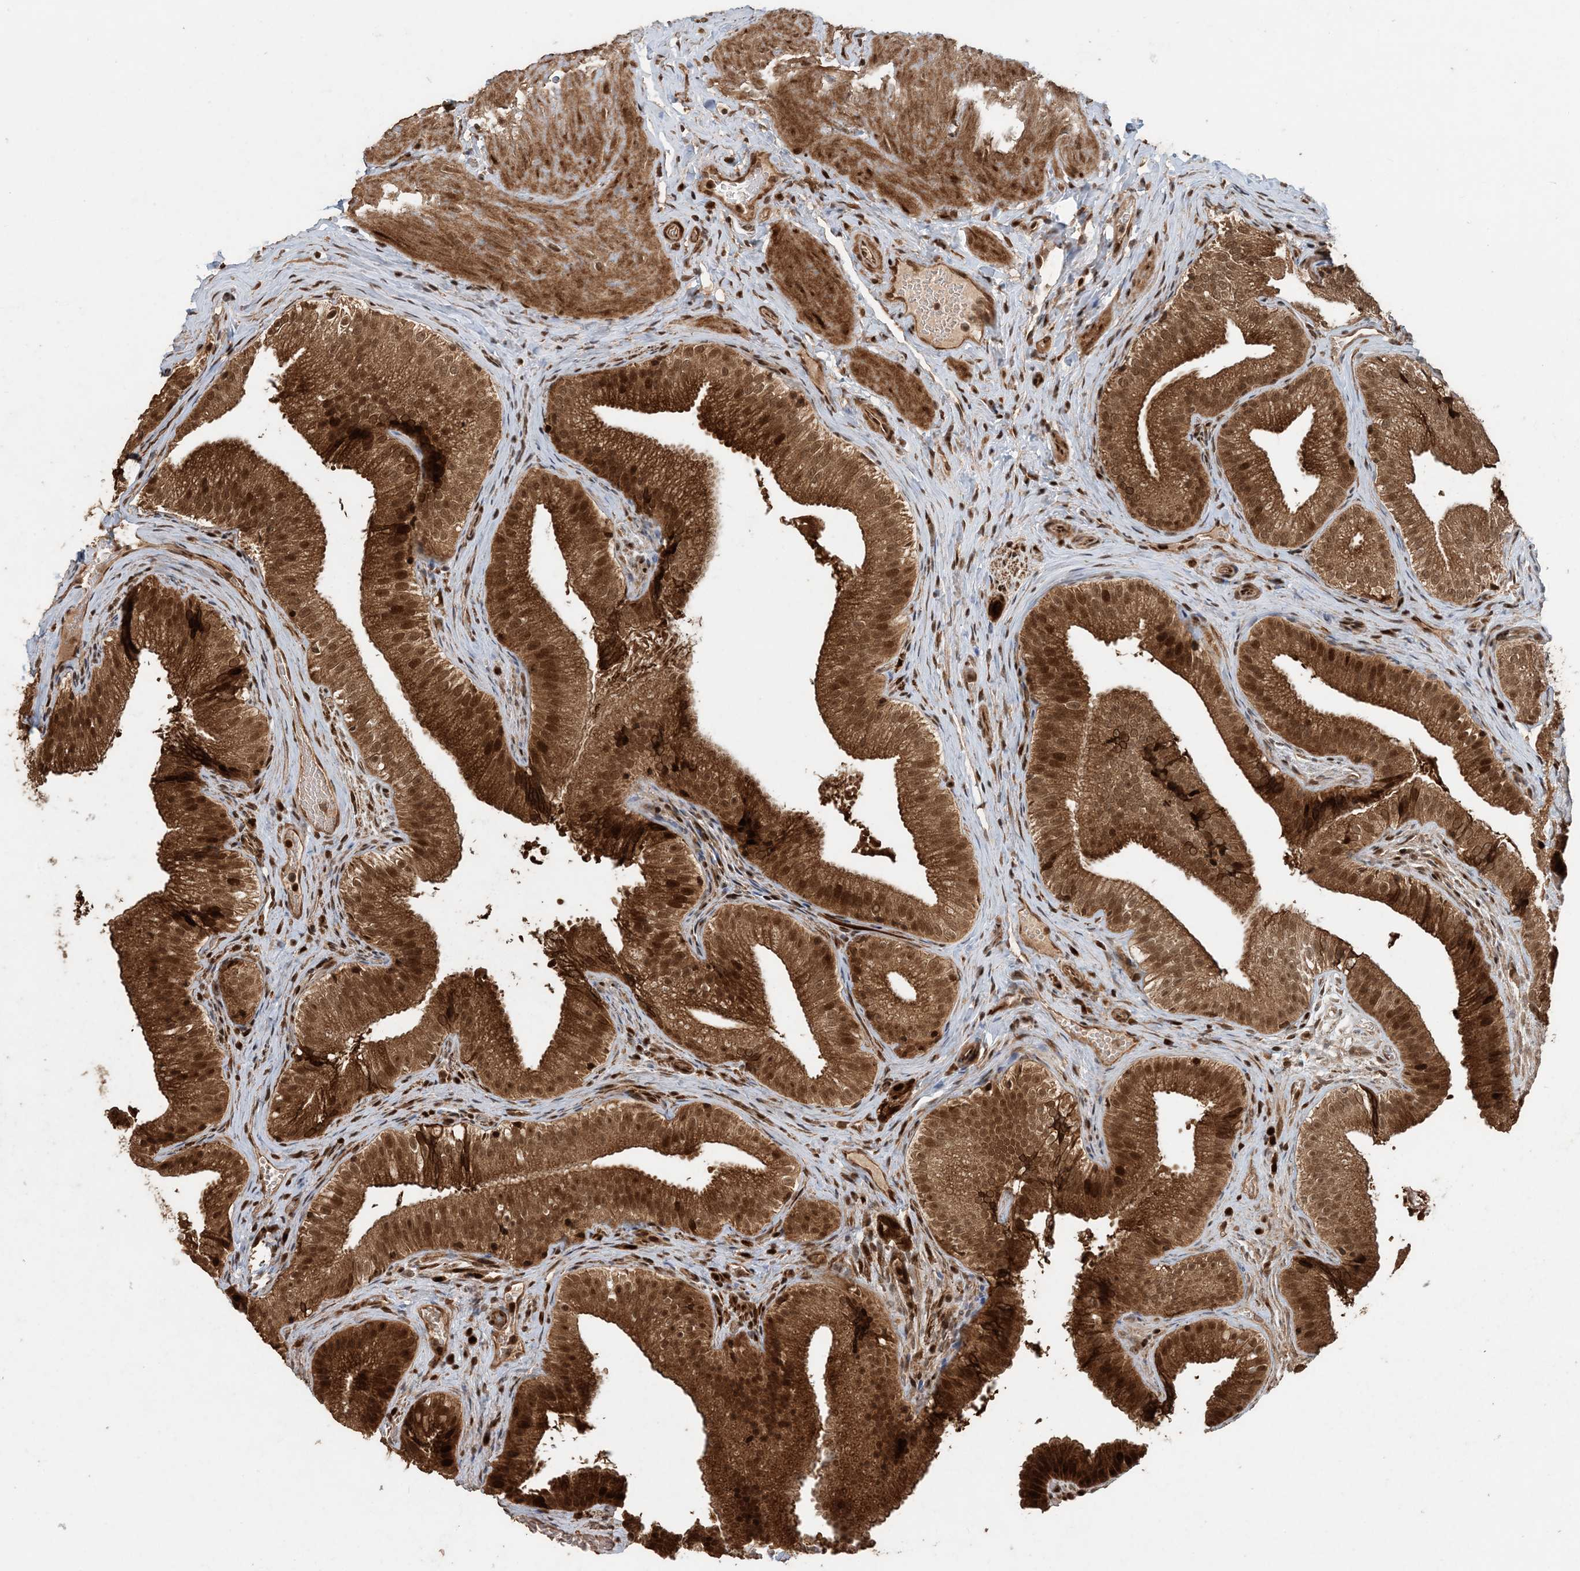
{"staining": {"intensity": "strong", "quantity": ">75%", "location": "cytoplasmic/membranous,nuclear"}, "tissue": "gallbladder", "cell_type": "Glandular cells", "image_type": "normal", "snomed": [{"axis": "morphology", "description": "Normal tissue, NOS"}, {"axis": "topography", "description": "Gallbladder"}], "caption": "A brown stain highlights strong cytoplasmic/membranous,nuclear expression of a protein in glandular cells of unremarkable human gallbladder.", "gene": "ATP13A2", "patient": {"sex": "female", "age": 30}}